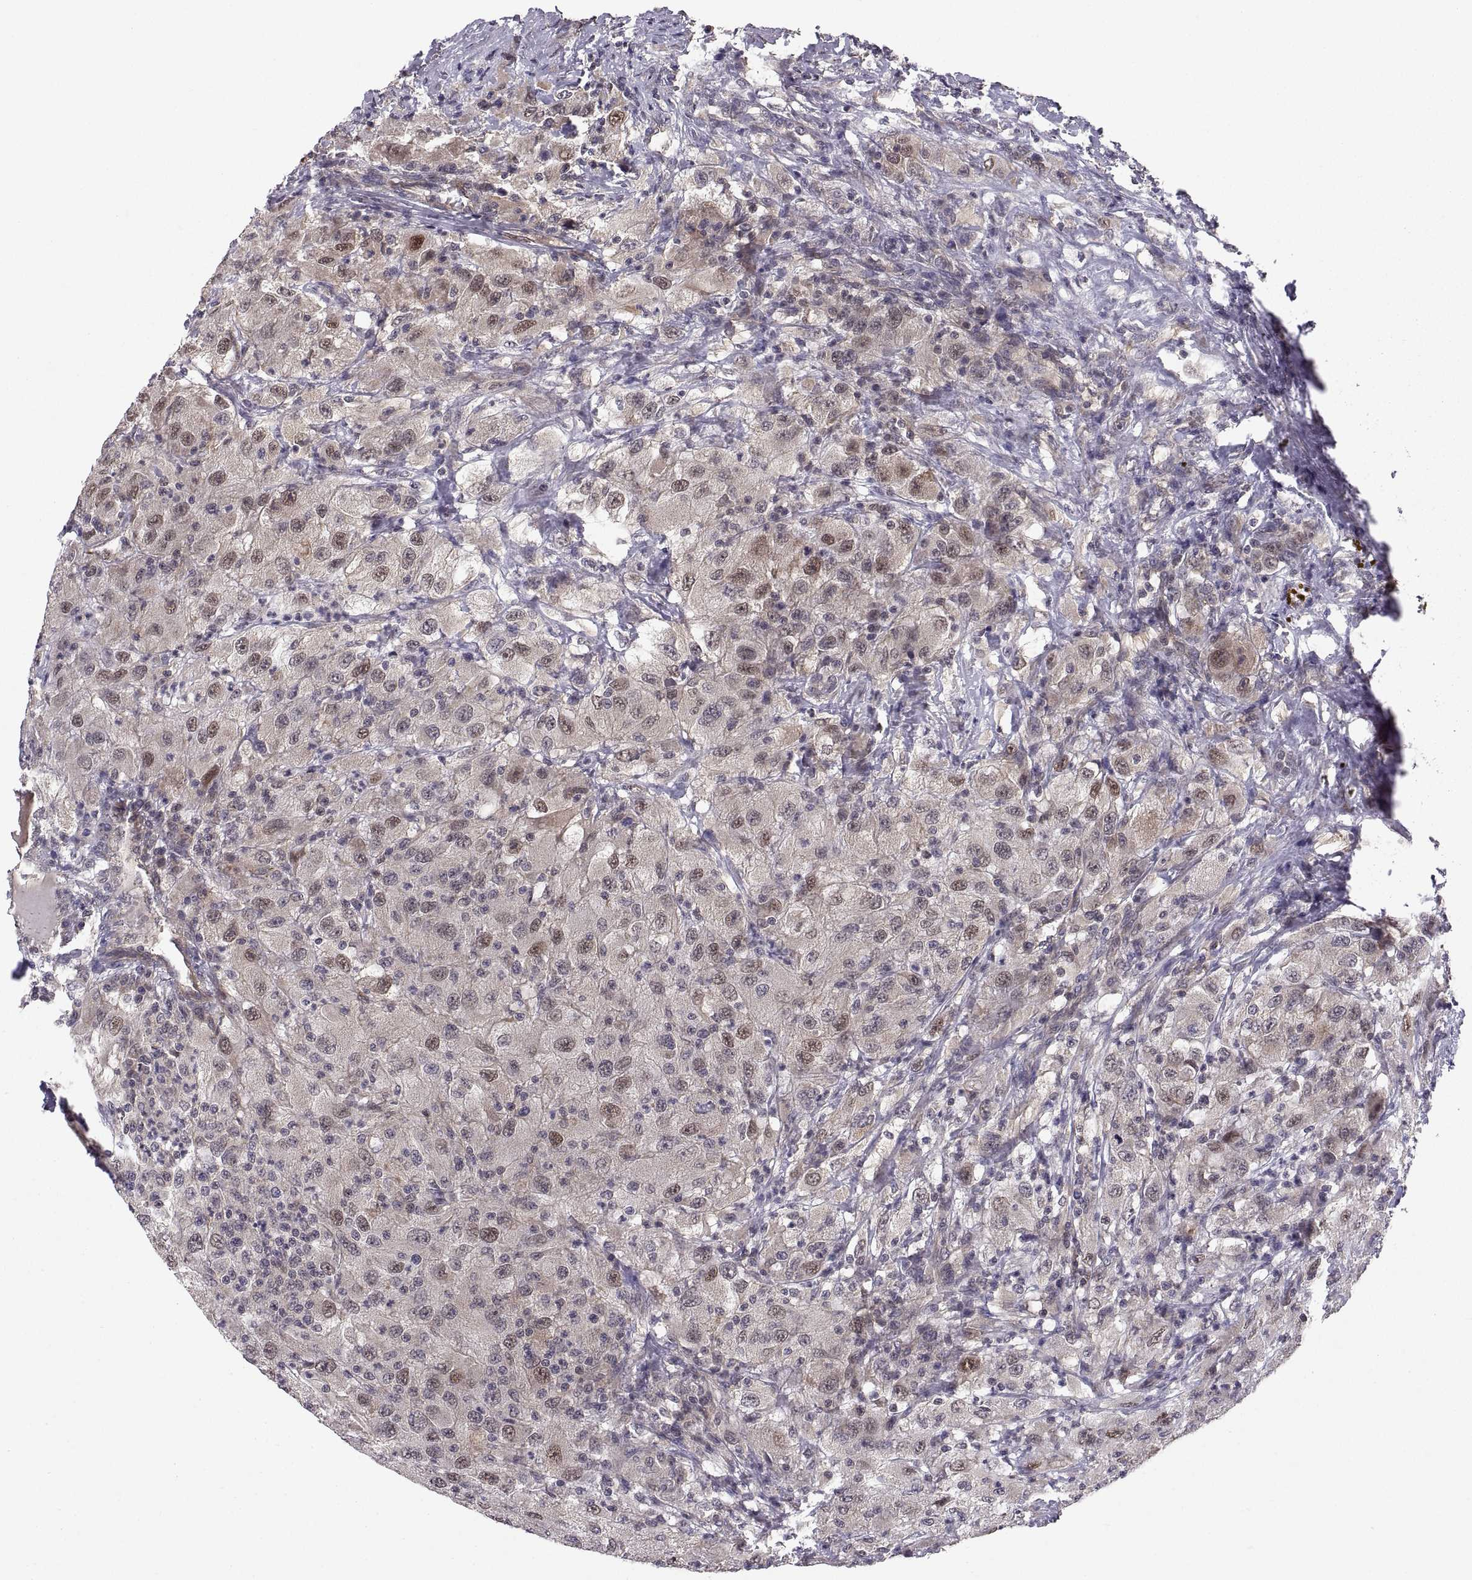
{"staining": {"intensity": "moderate", "quantity": "<25%", "location": "cytoplasmic/membranous"}, "tissue": "renal cancer", "cell_type": "Tumor cells", "image_type": "cancer", "snomed": [{"axis": "morphology", "description": "Adenocarcinoma, NOS"}, {"axis": "topography", "description": "Kidney"}], "caption": "A high-resolution image shows immunohistochemistry (IHC) staining of renal cancer, which shows moderate cytoplasmic/membranous staining in approximately <25% of tumor cells. The protein of interest is shown in brown color, while the nuclei are stained blue.", "gene": "ABL2", "patient": {"sex": "female", "age": 67}}